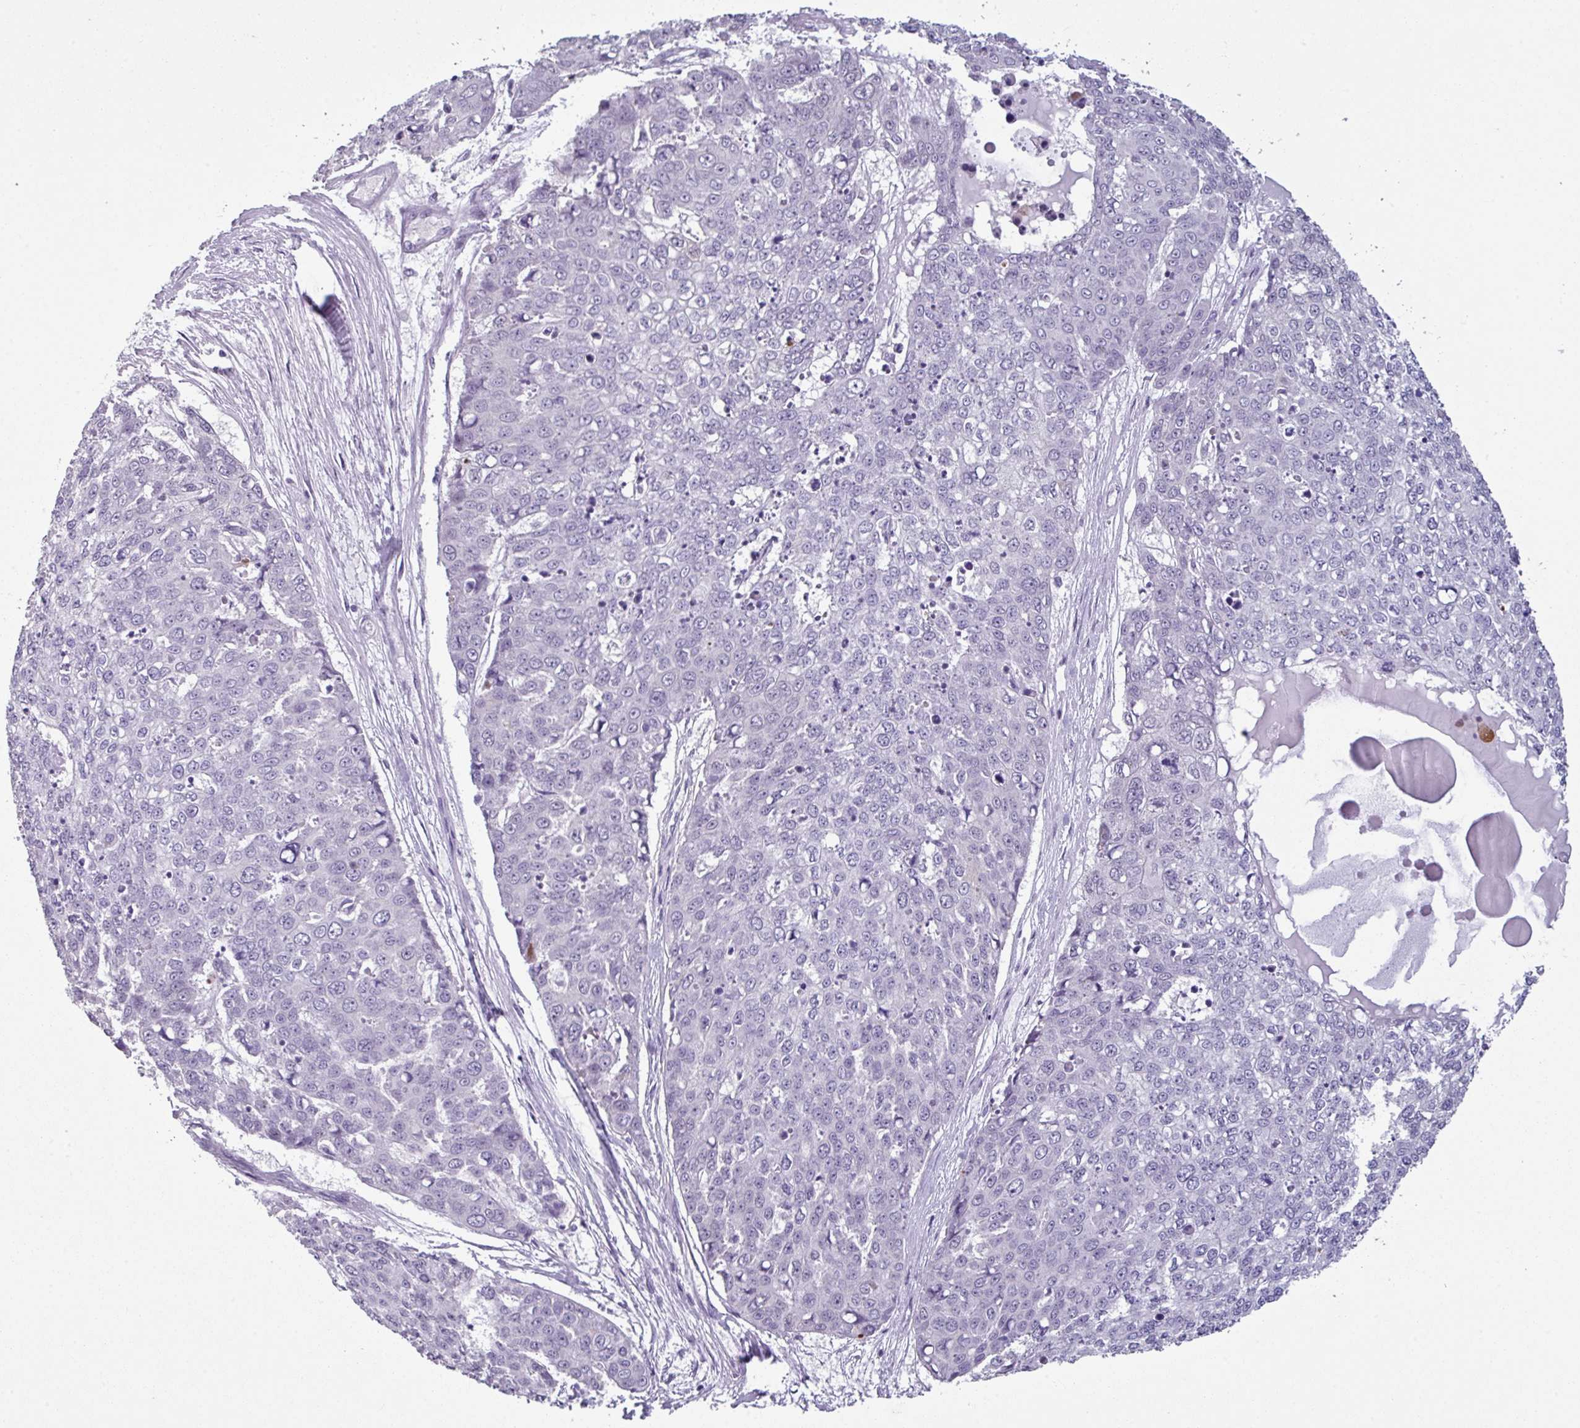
{"staining": {"intensity": "moderate", "quantity": "25%-75%", "location": "cytoplasmic/membranous,nuclear"}, "tissue": "skin cancer", "cell_type": "Tumor cells", "image_type": "cancer", "snomed": [{"axis": "morphology", "description": "Squamous cell carcinoma, NOS"}, {"axis": "topography", "description": "Skin"}], "caption": "About 25%-75% of tumor cells in skin cancer (squamous cell carcinoma) display moderate cytoplasmic/membranous and nuclear protein expression as visualized by brown immunohistochemical staining.", "gene": "TTLL12", "patient": {"sex": "female", "age": 44}}